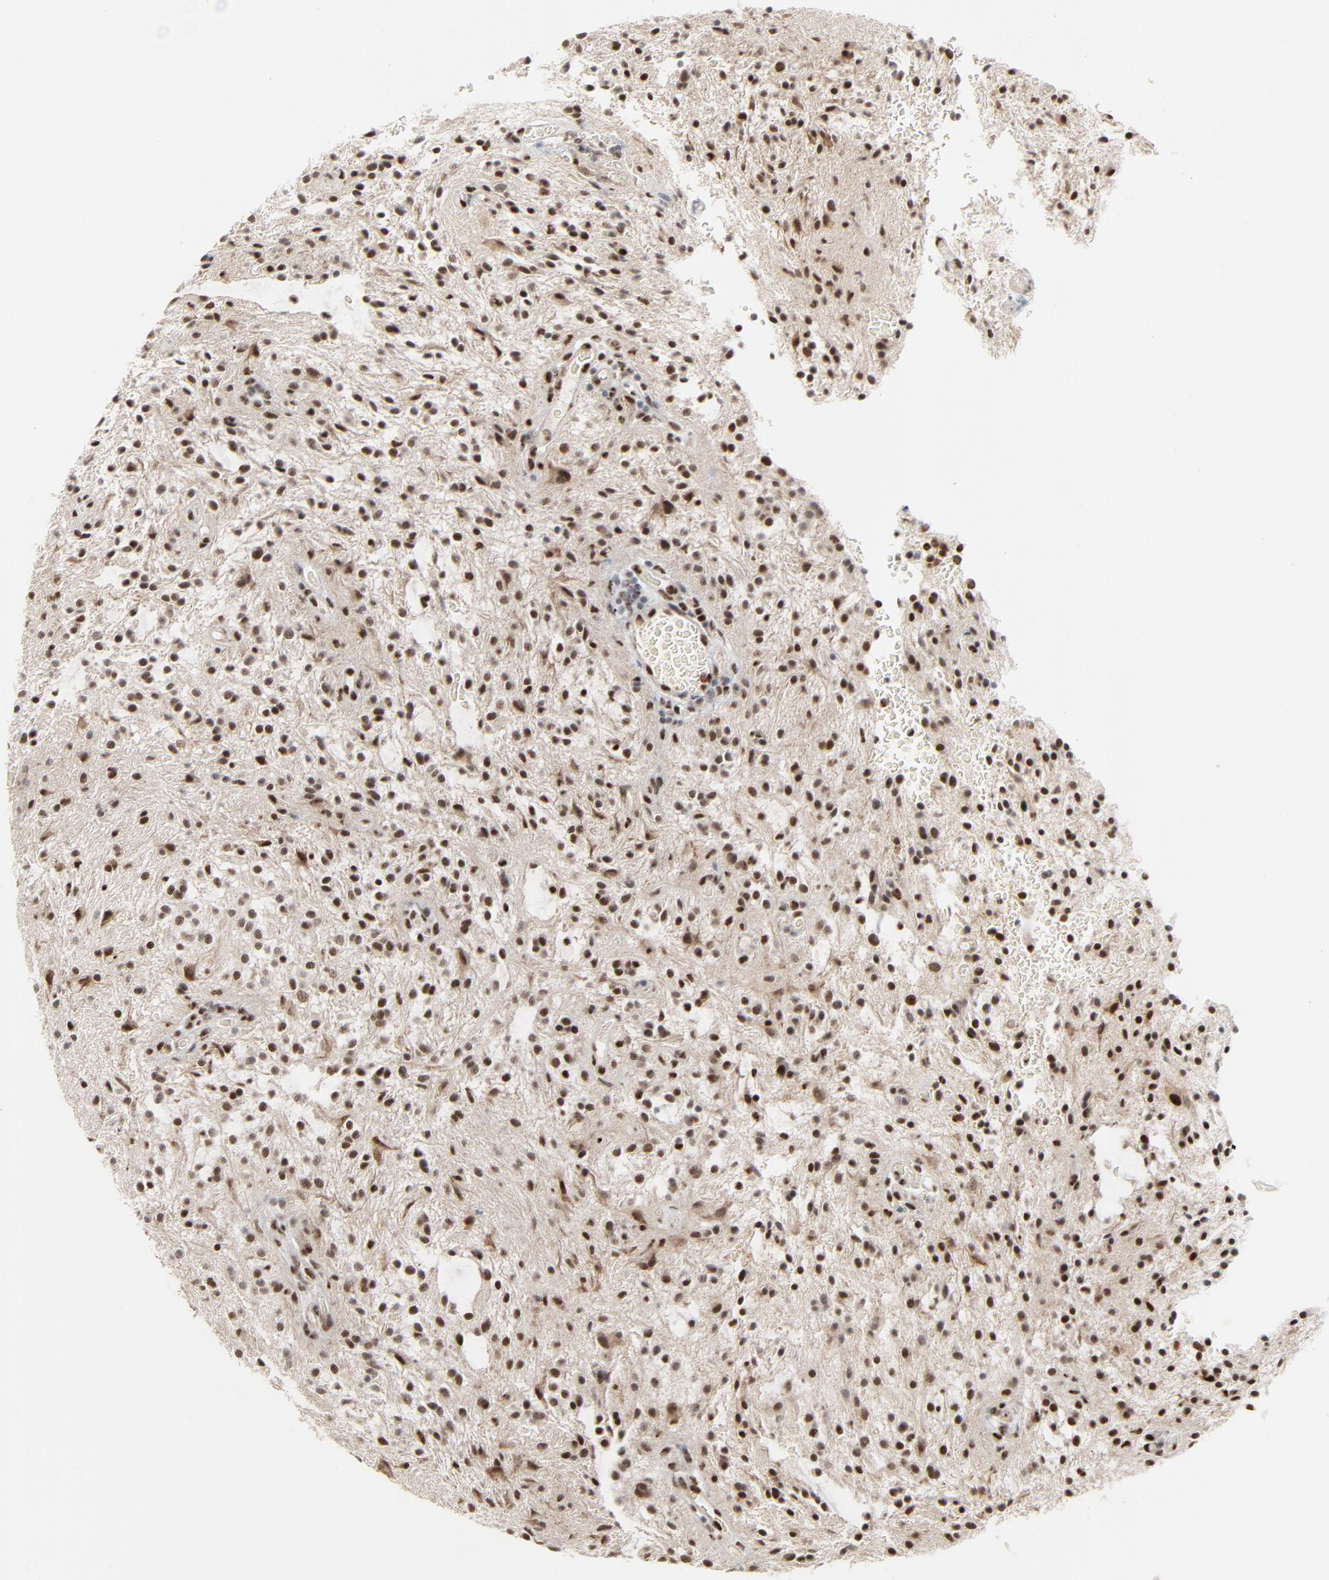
{"staining": {"intensity": "strong", "quantity": ">75%", "location": "nuclear"}, "tissue": "glioma", "cell_type": "Tumor cells", "image_type": "cancer", "snomed": [{"axis": "morphology", "description": "Glioma, malignant, NOS"}, {"axis": "topography", "description": "Cerebellum"}], "caption": "A high-resolution image shows immunohistochemistry (IHC) staining of glioma, which demonstrates strong nuclear positivity in approximately >75% of tumor cells.", "gene": "CUX1", "patient": {"sex": "female", "age": 10}}